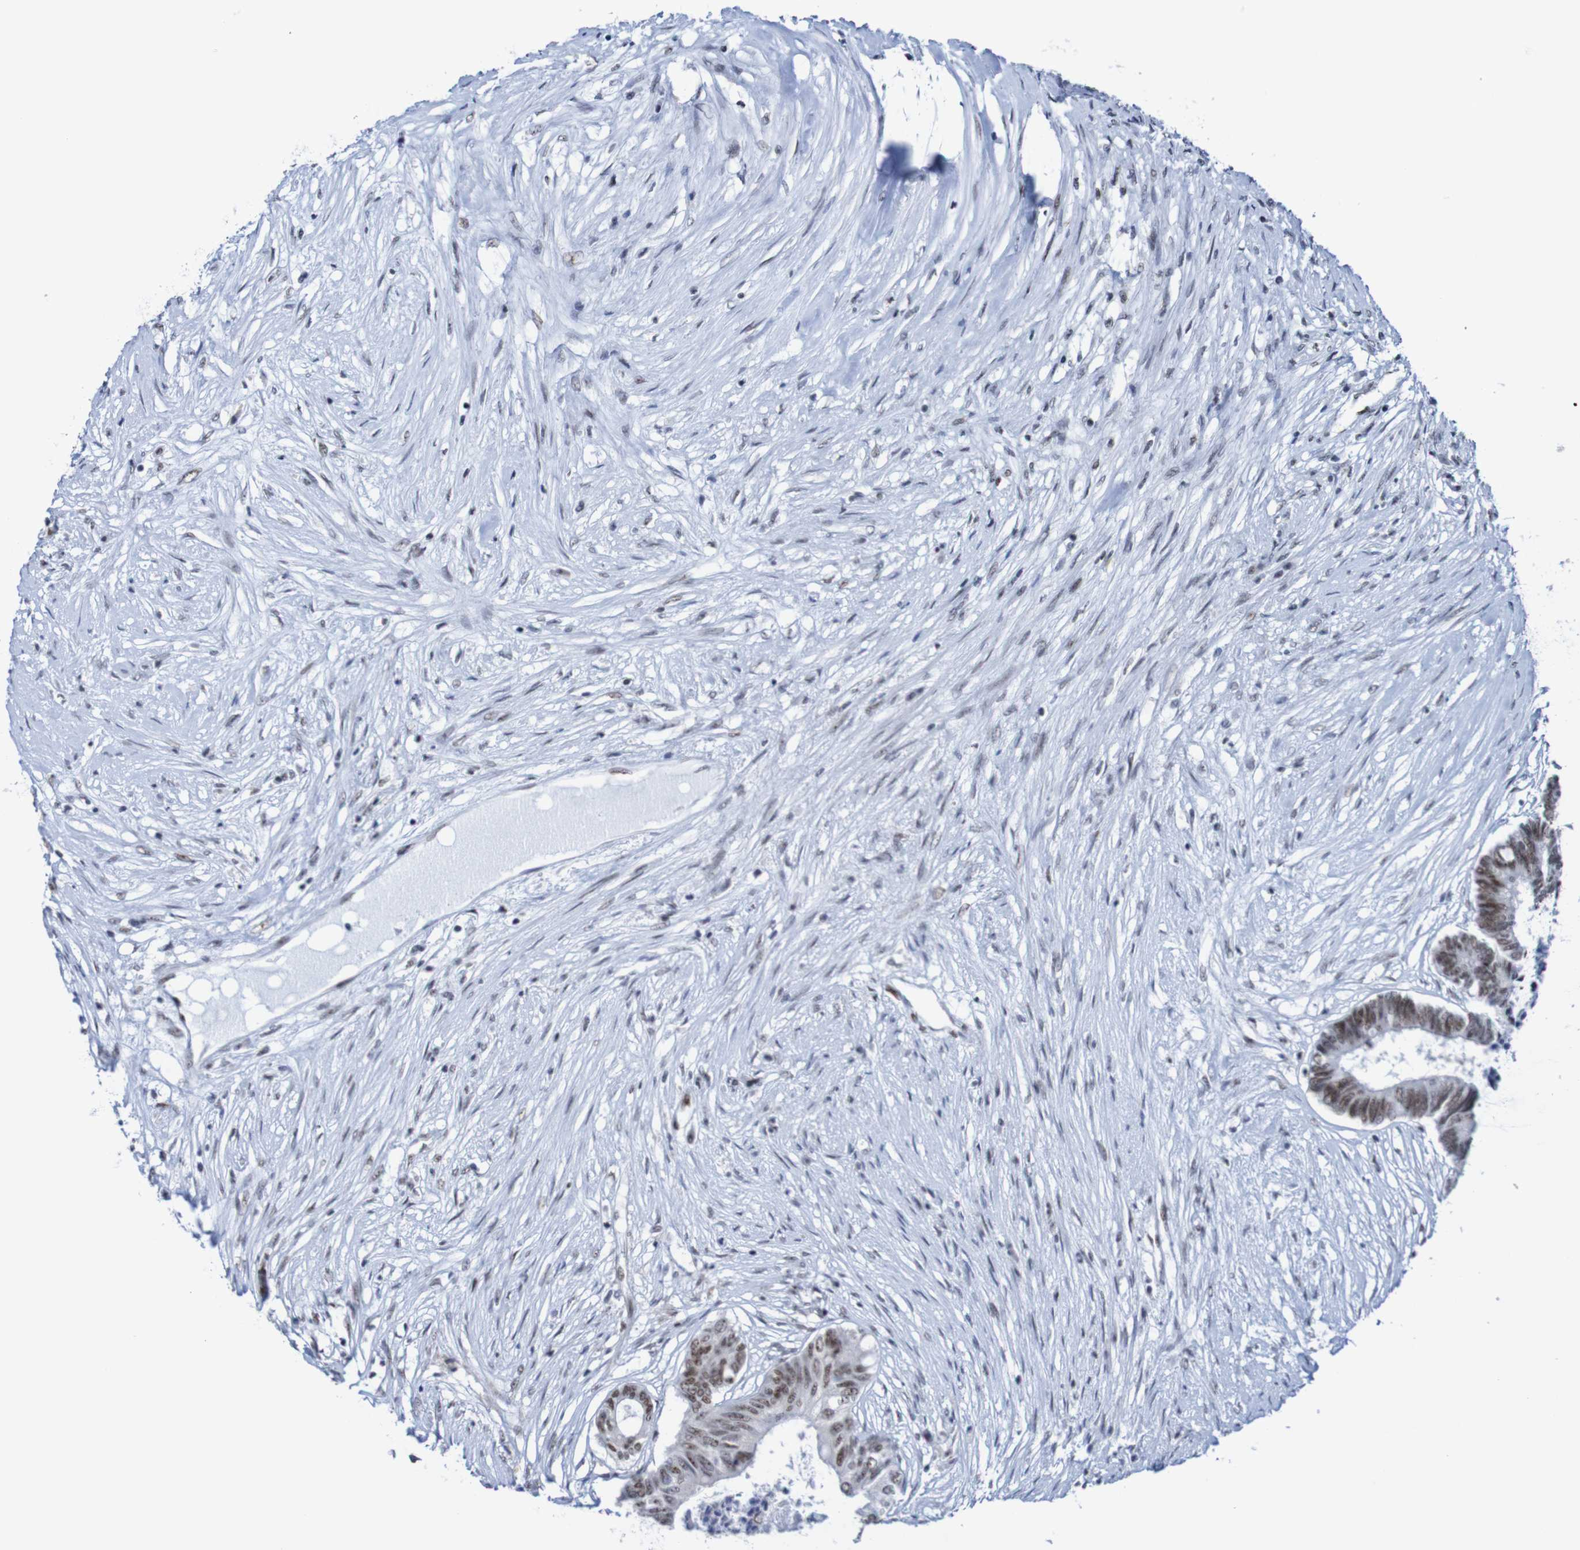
{"staining": {"intensity": "moderate", "quantity": ">75%", "location": "nuclear"}, "tissue": "colorectal cancer", "cell_type": "Tumor cells", "image_type": "cancer", "snomed": [{"axis": "morphology", "description": "Adenocarcinoma, NOS"}, {"axis": "topography", "description": "Rectum"}], "caption": "A brown stain labels moderate nuclear staining of a protein in human adenocarcinoma (colorectal) tumor cells. Immunohistochemistry stains the protein of interest in brown and the nuclei are stained blue.", "gene": "CDC5L", "patient": {"sex": "male", "age": 63}}